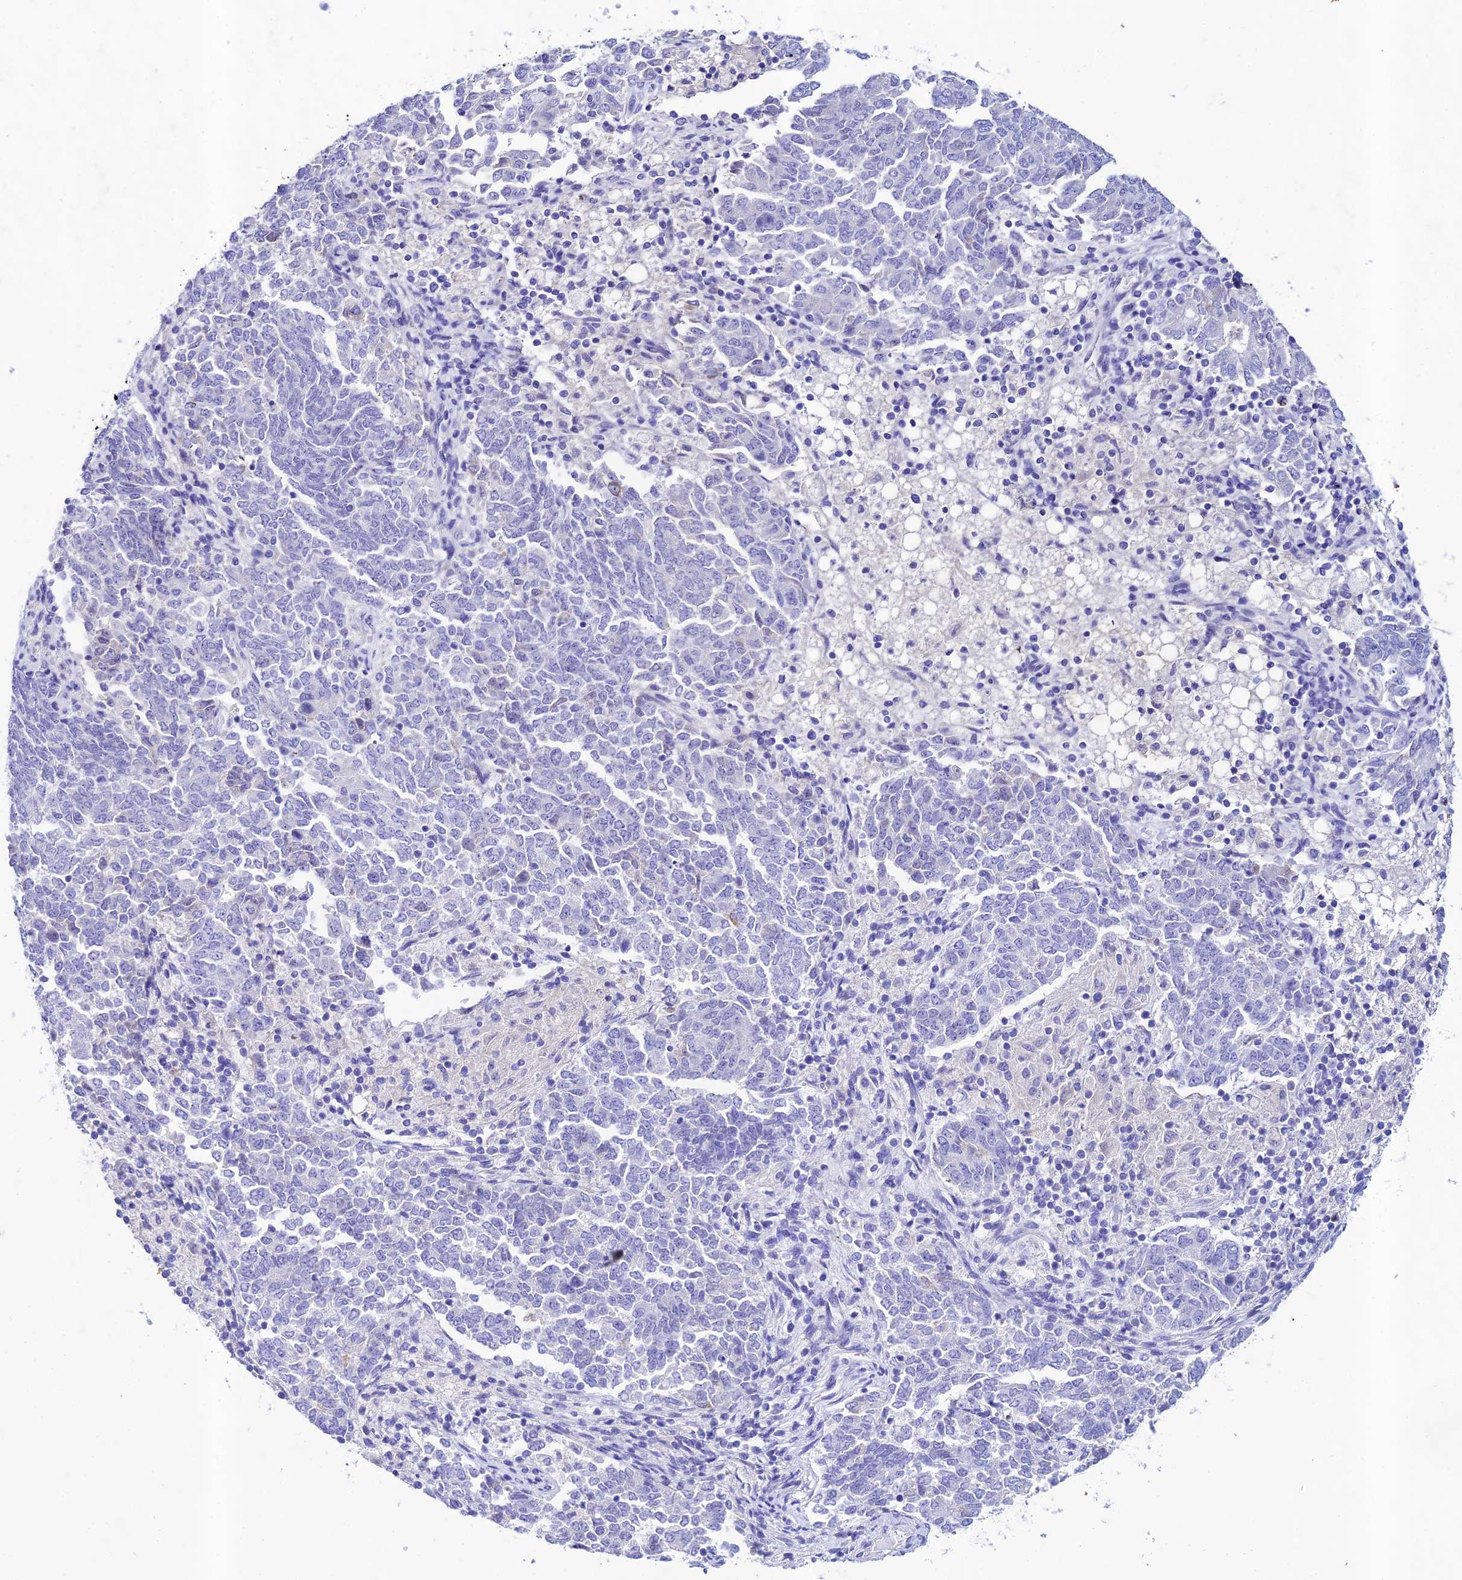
{"staining": {"intensity": "negative", "quantity": "none", "location": "none"}, "tissue": "endometrial cancer", "cell_type": "Tumor cells", "image_type": "cancer", "snomed": [{"axis": "morphology", "description": "Adenocarcinoma, NOS"}, {"axis": "topography", "description": "Endometrium"}], "caption": "Human adenocarcinoma (endometrial) stained for a protein using immunohistochemistry displays no expression in tumor cells.", "gene": "NLRP6", "patient": {"sex": "female", "age": 80}}